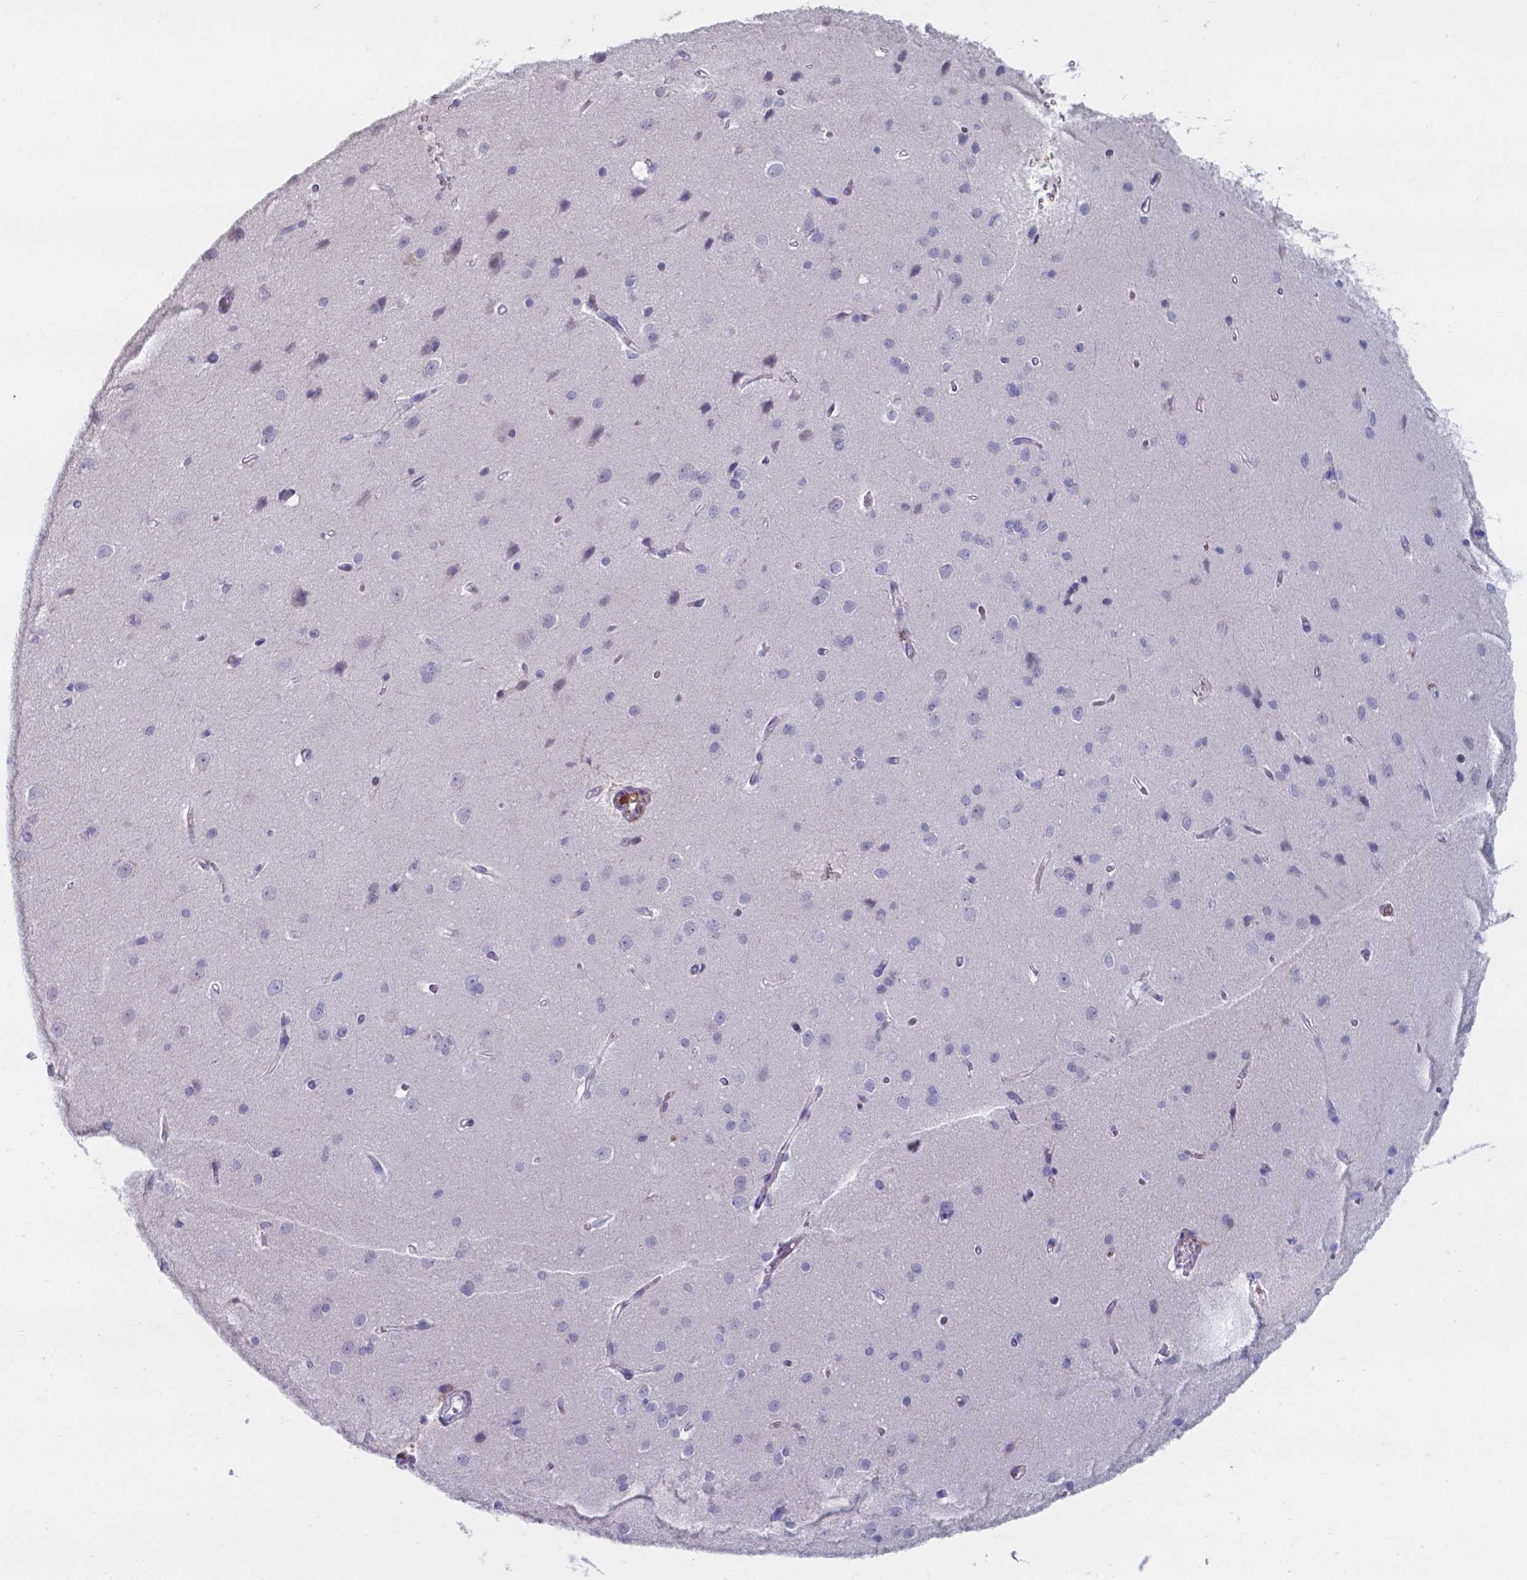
{"staining": {"intensity": "strong", "quantity": ">75%", "location": "cytoplasmic/membranous,nuclear"}, "tissue": "cerebral cortex", "cell_type": "Endothelial cells", "image_type": "normal", "snomed": [{"axis": "morphology", "description": "Normal tissue, NOS"}, {"axis": "topography", "description": "Cerebral cortex"}], "caption": "This image displays unremarkable cerebral cortex stained with immunohistochemistry to label a protein in brown. The cytoplasmic/membranous,nuclear of endothelial cells show strong positivity for the protein. Nuclei are counter-stained blue.", "gene": "SERPINA1", "patient": {"sex": "male", "age": 37}}